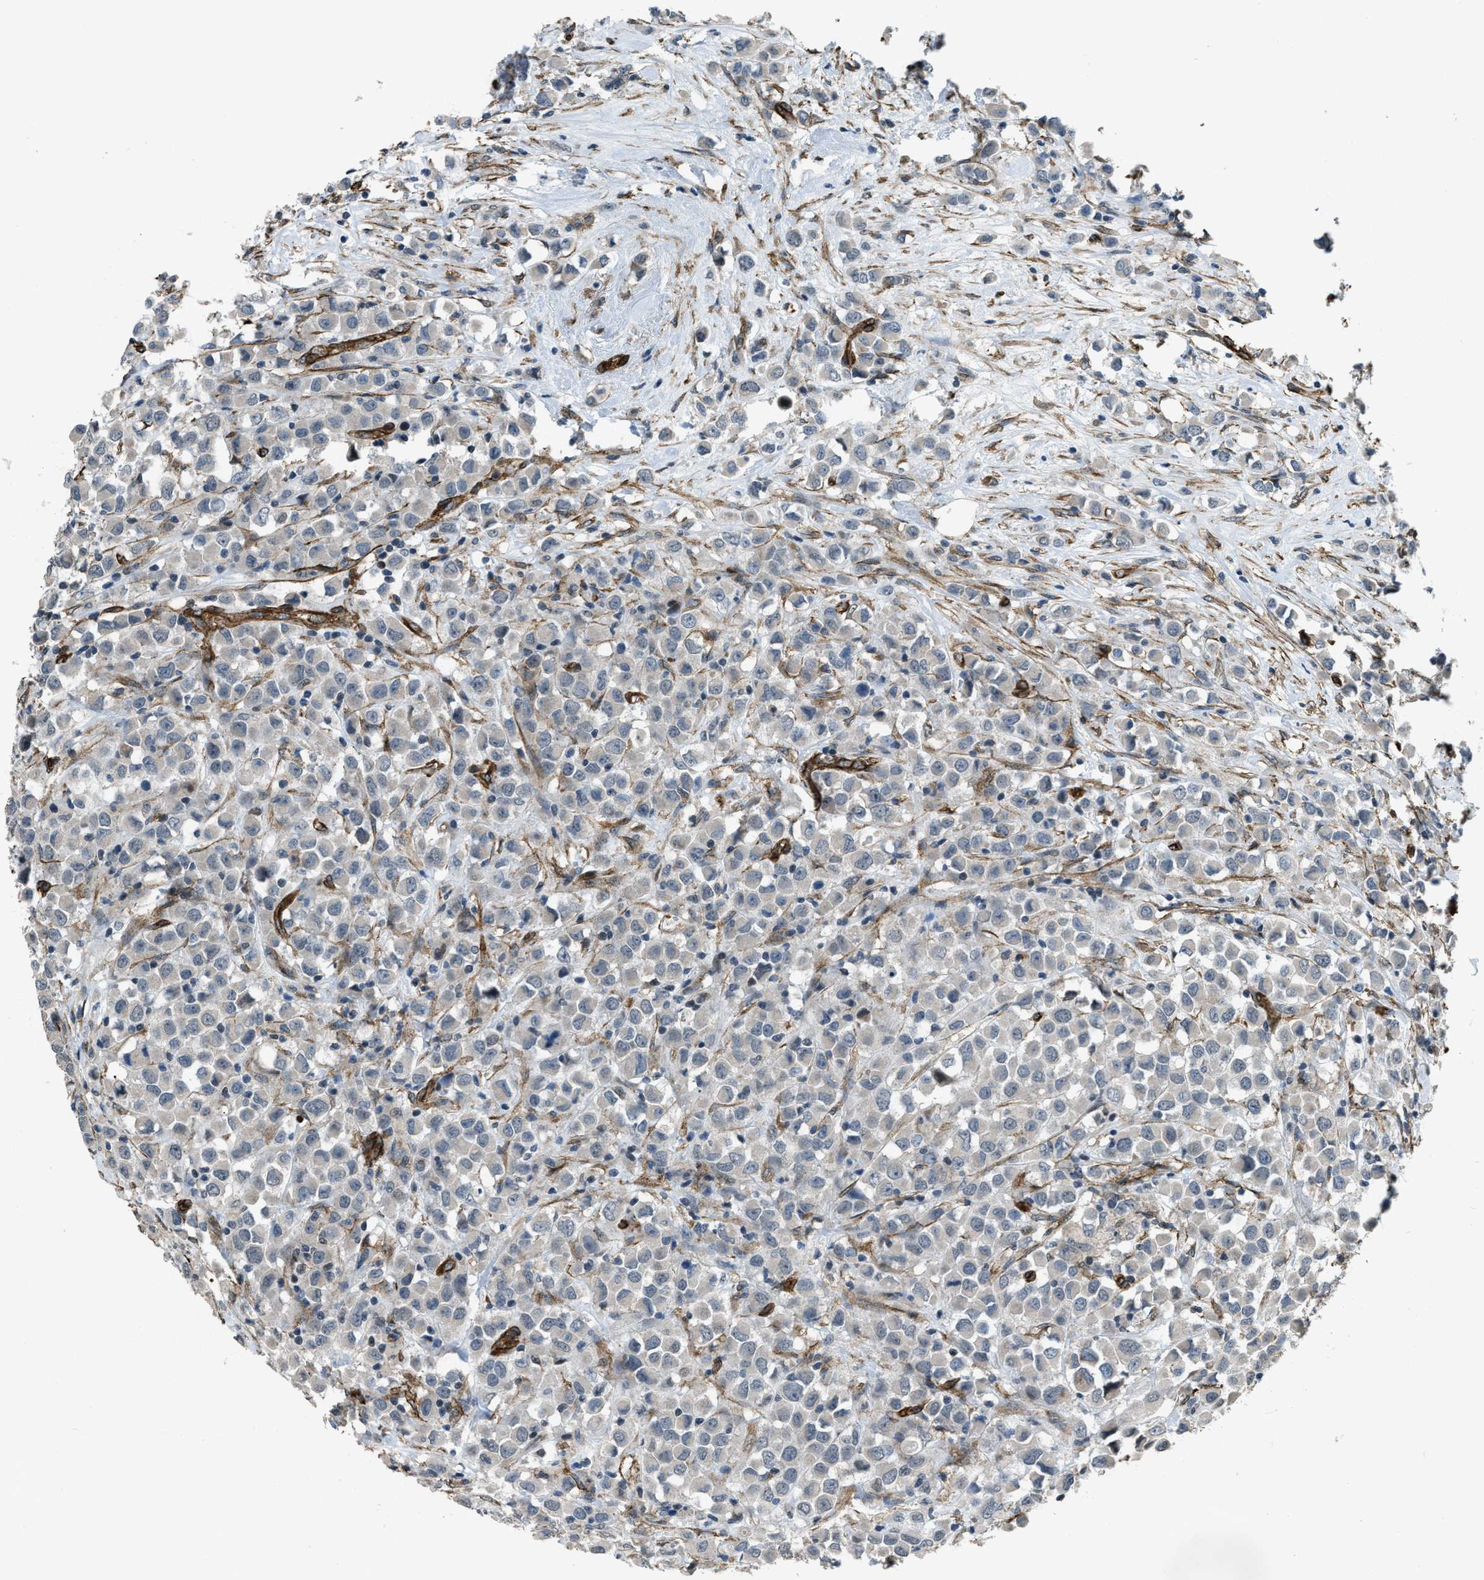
{"staining": {"intensity": "negative", "quantity": "none", "location": "none"}, "tissue": "breast cancer", "cell_type": "Tumor cells", "image_type": "cancer", "snomed": [{"axis": "morphology", "description": "Duct carcinoma"}, {"axis": "topography", "description": "Breast"}], "caption": "DAB (3,3'-diaminobenzidine) immunohistochemical staining of human breast cancer (invasive ductal carcinoma) exhibits no significant positivity in tumor cells.", "gene": "NMB", "patient": {"sex": "female", "age": 61}}